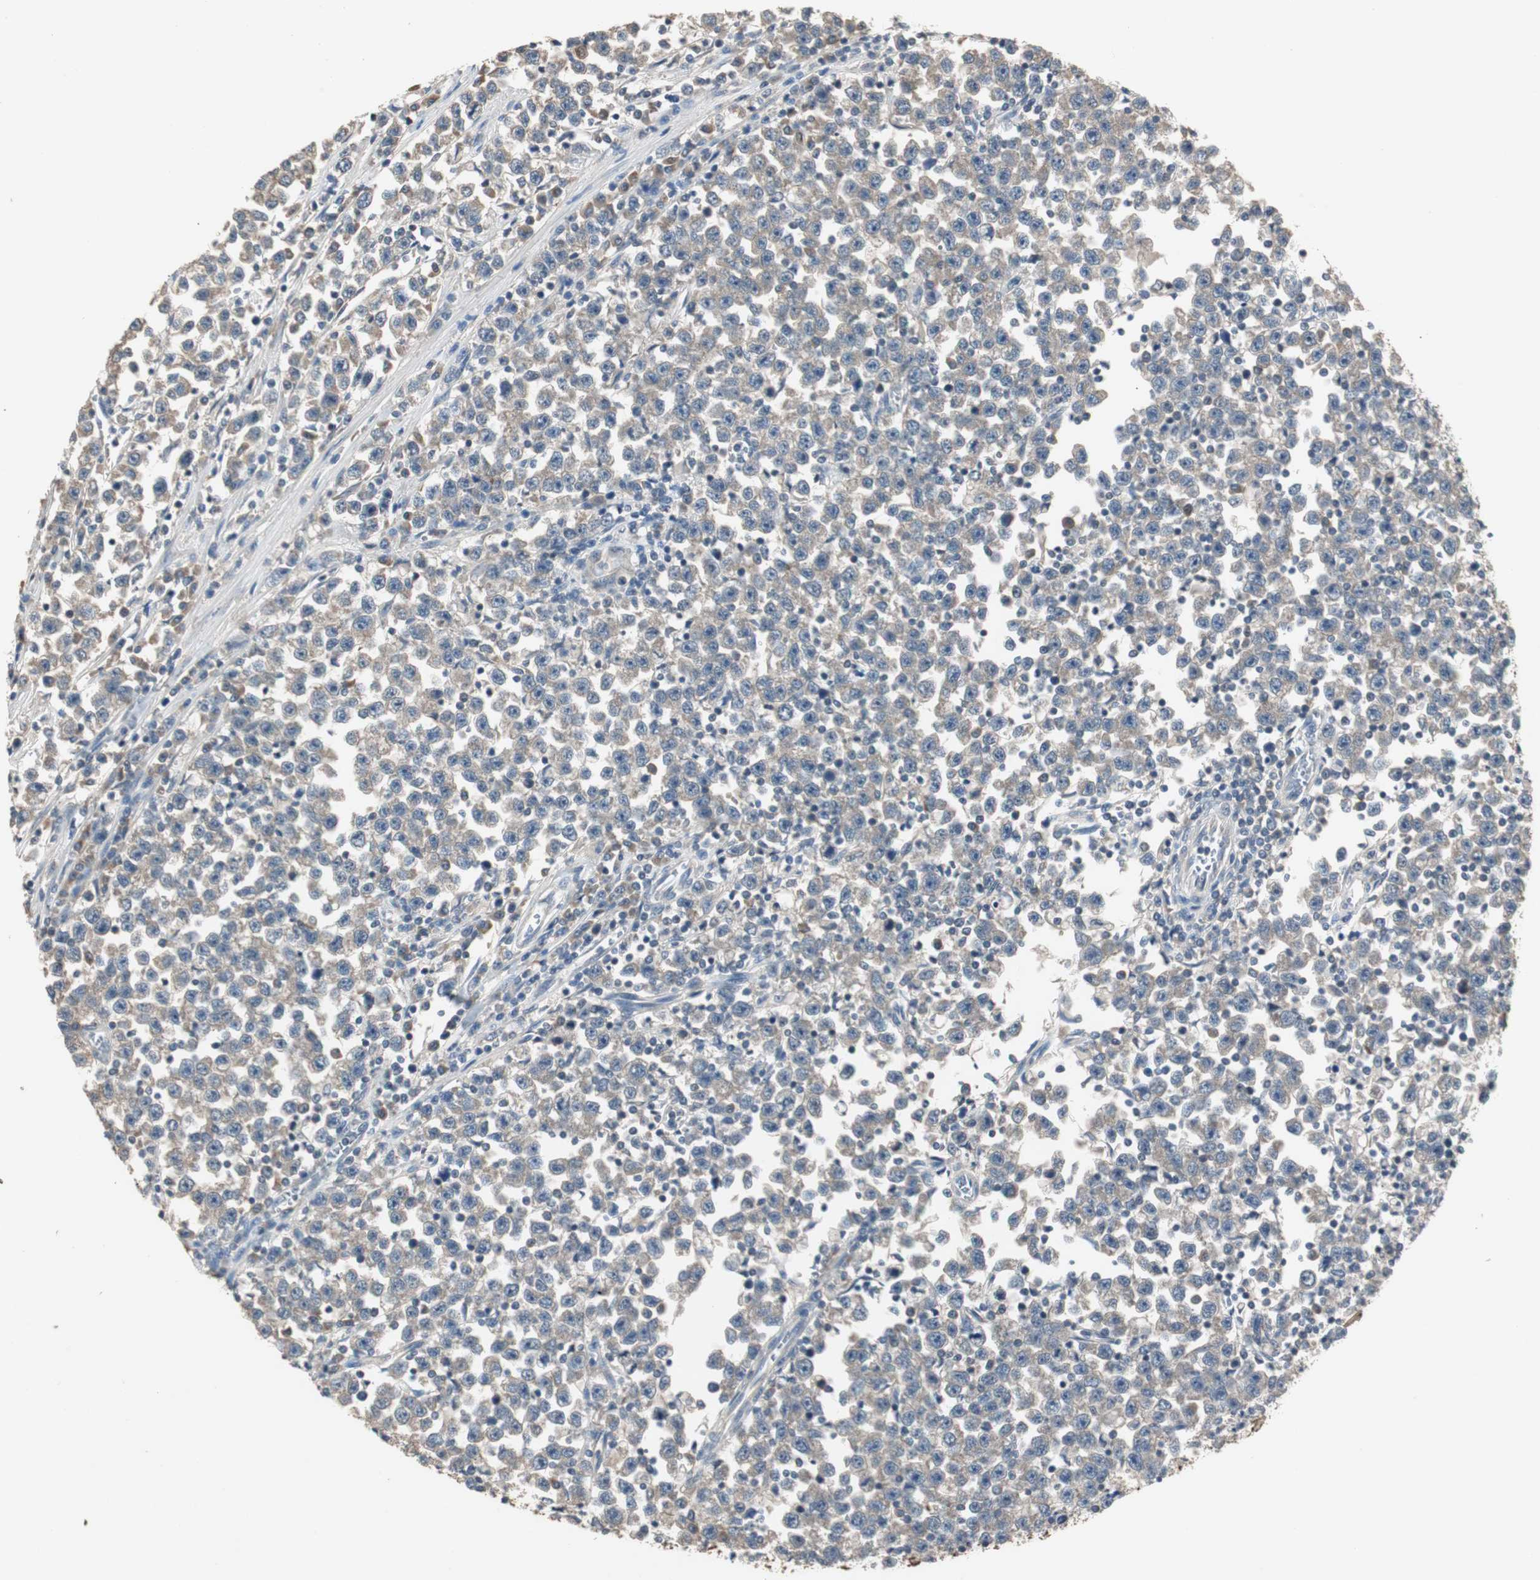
{"staining": {"intensity": "weak", "quantity": "25%-75%", "location": "cytoplasmic/membranous"}, "tissue": "testis cancer", "cell_type": "Tumor cells", "image_type": "cancer", "snomed": [{"axis": "morphology", "description": "Seminoma, NOS"}, {"axis": "topography", "description": "Testis"}], "caption": "A high-resolution histopathology image shows immunohistochemistry staining of testis cancer, which displays weak cytoplasmic/membranous positivity in about 25%-75% of tumor cells.", "gene": "PTPRN2", "patient": {"sex": "male", "age": 43}}